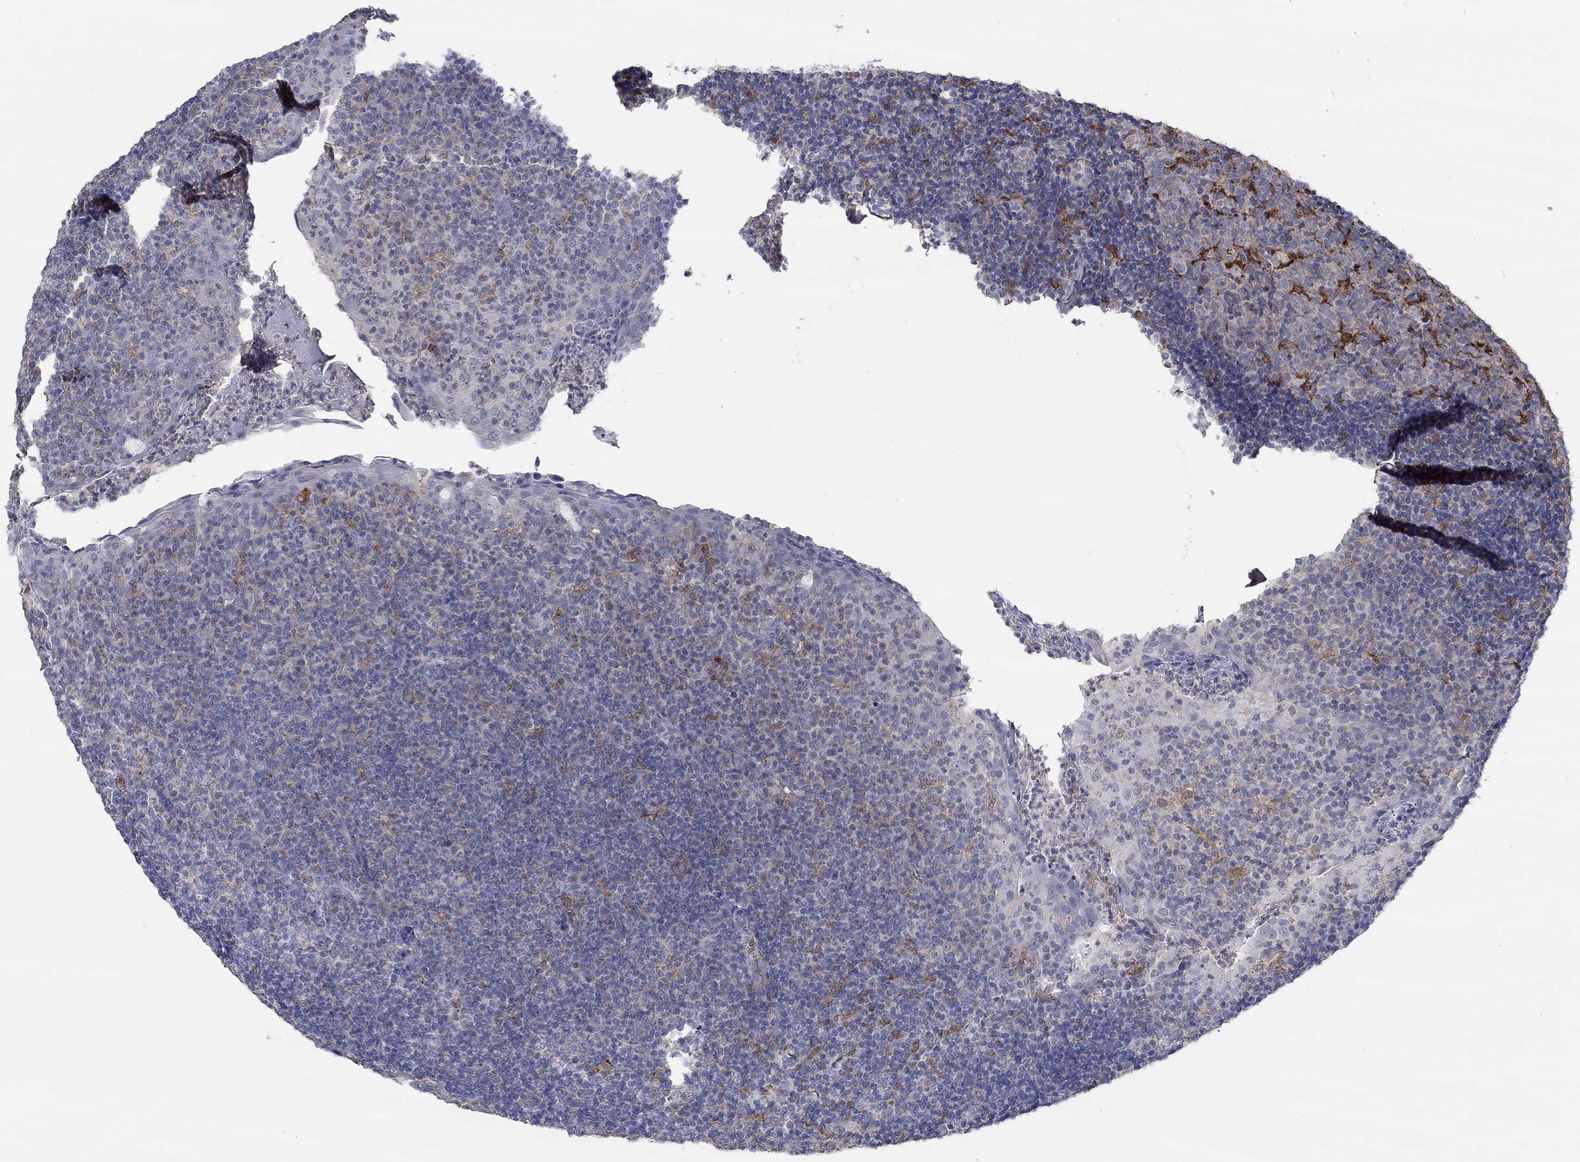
{"staining": {"intensity": "negative", "quantity": "none", "location": "none"}, "tissue": "tonsil", "cell_type": "Germinal center cells", "image_type": "normal", "snomed": [{"axis": "morphology", "description": "Normal tissue, NOS"}, {"axis": "topography", "description": "Tonsil"}], "caption": "Germinal center cells are negative for brown protein staining in benign tonsil. Brightfield microscopy of immunohistochemistry (IHC) stained with DAB (3,3'-diaminobenzidine) (brown) and hematoxylin (blue), captured at high magnification.", "gene": "MPP1", "patient": {"sex": "female", "age": 12}}